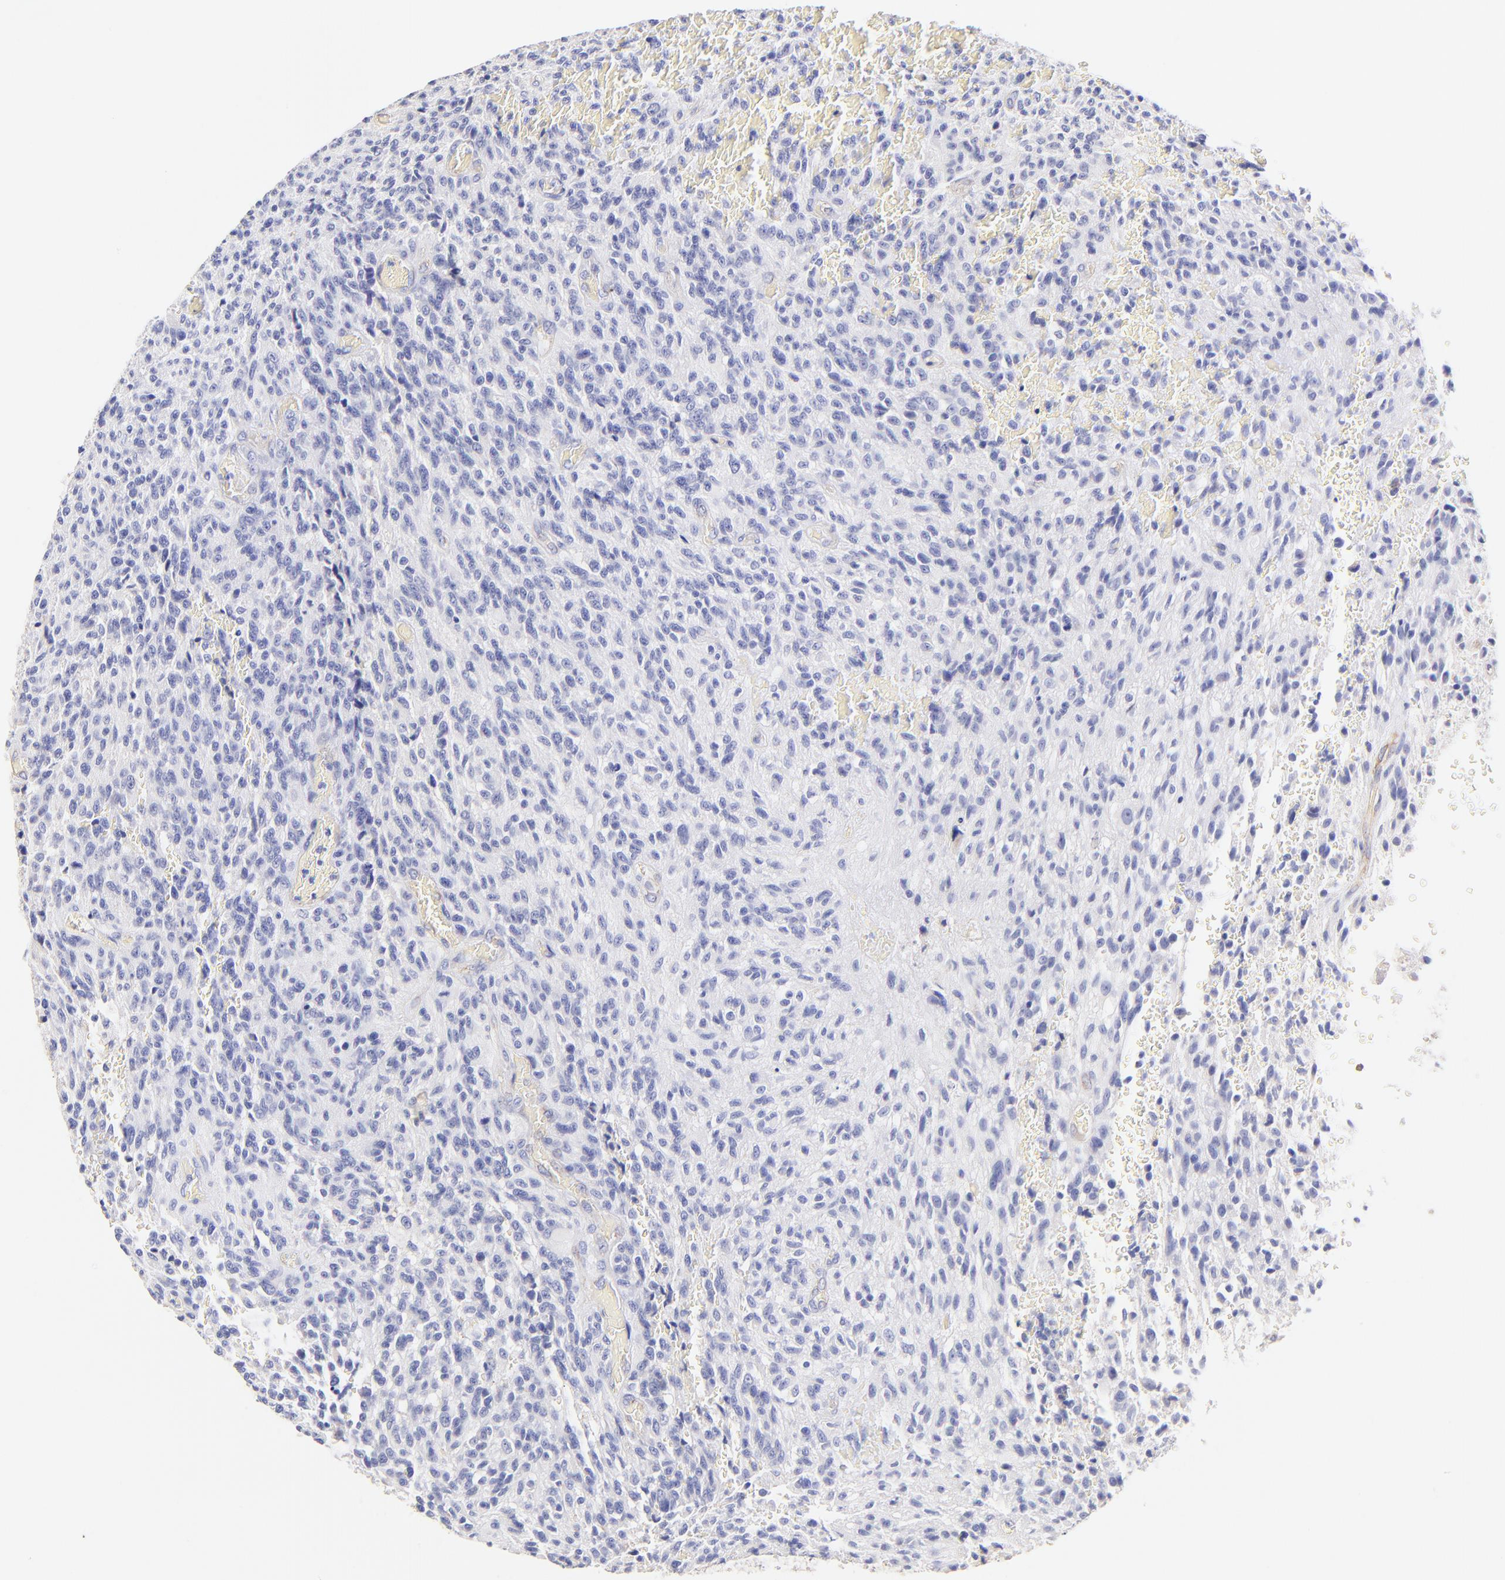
{"staining": {"intensity": "negative", "quantity": "none", "location": "none"}, "tissue": "glioma", "cell_type": "Tumor cells", "image_type": "cancer", "snomed": [{"axis": "morphology", "description": "Normal tissue, NOS"}, {"axis": "morphology", "description": "Glioma, malignant, High grade"}, {"axis": "topography", "description": "Cerebral cortex"}], "caption": "Histopathology image shows no protein positivity in tumor cells of glioma tissue.", "gene": "ASB9", "patient": {"sex": "male", "age": 56}}